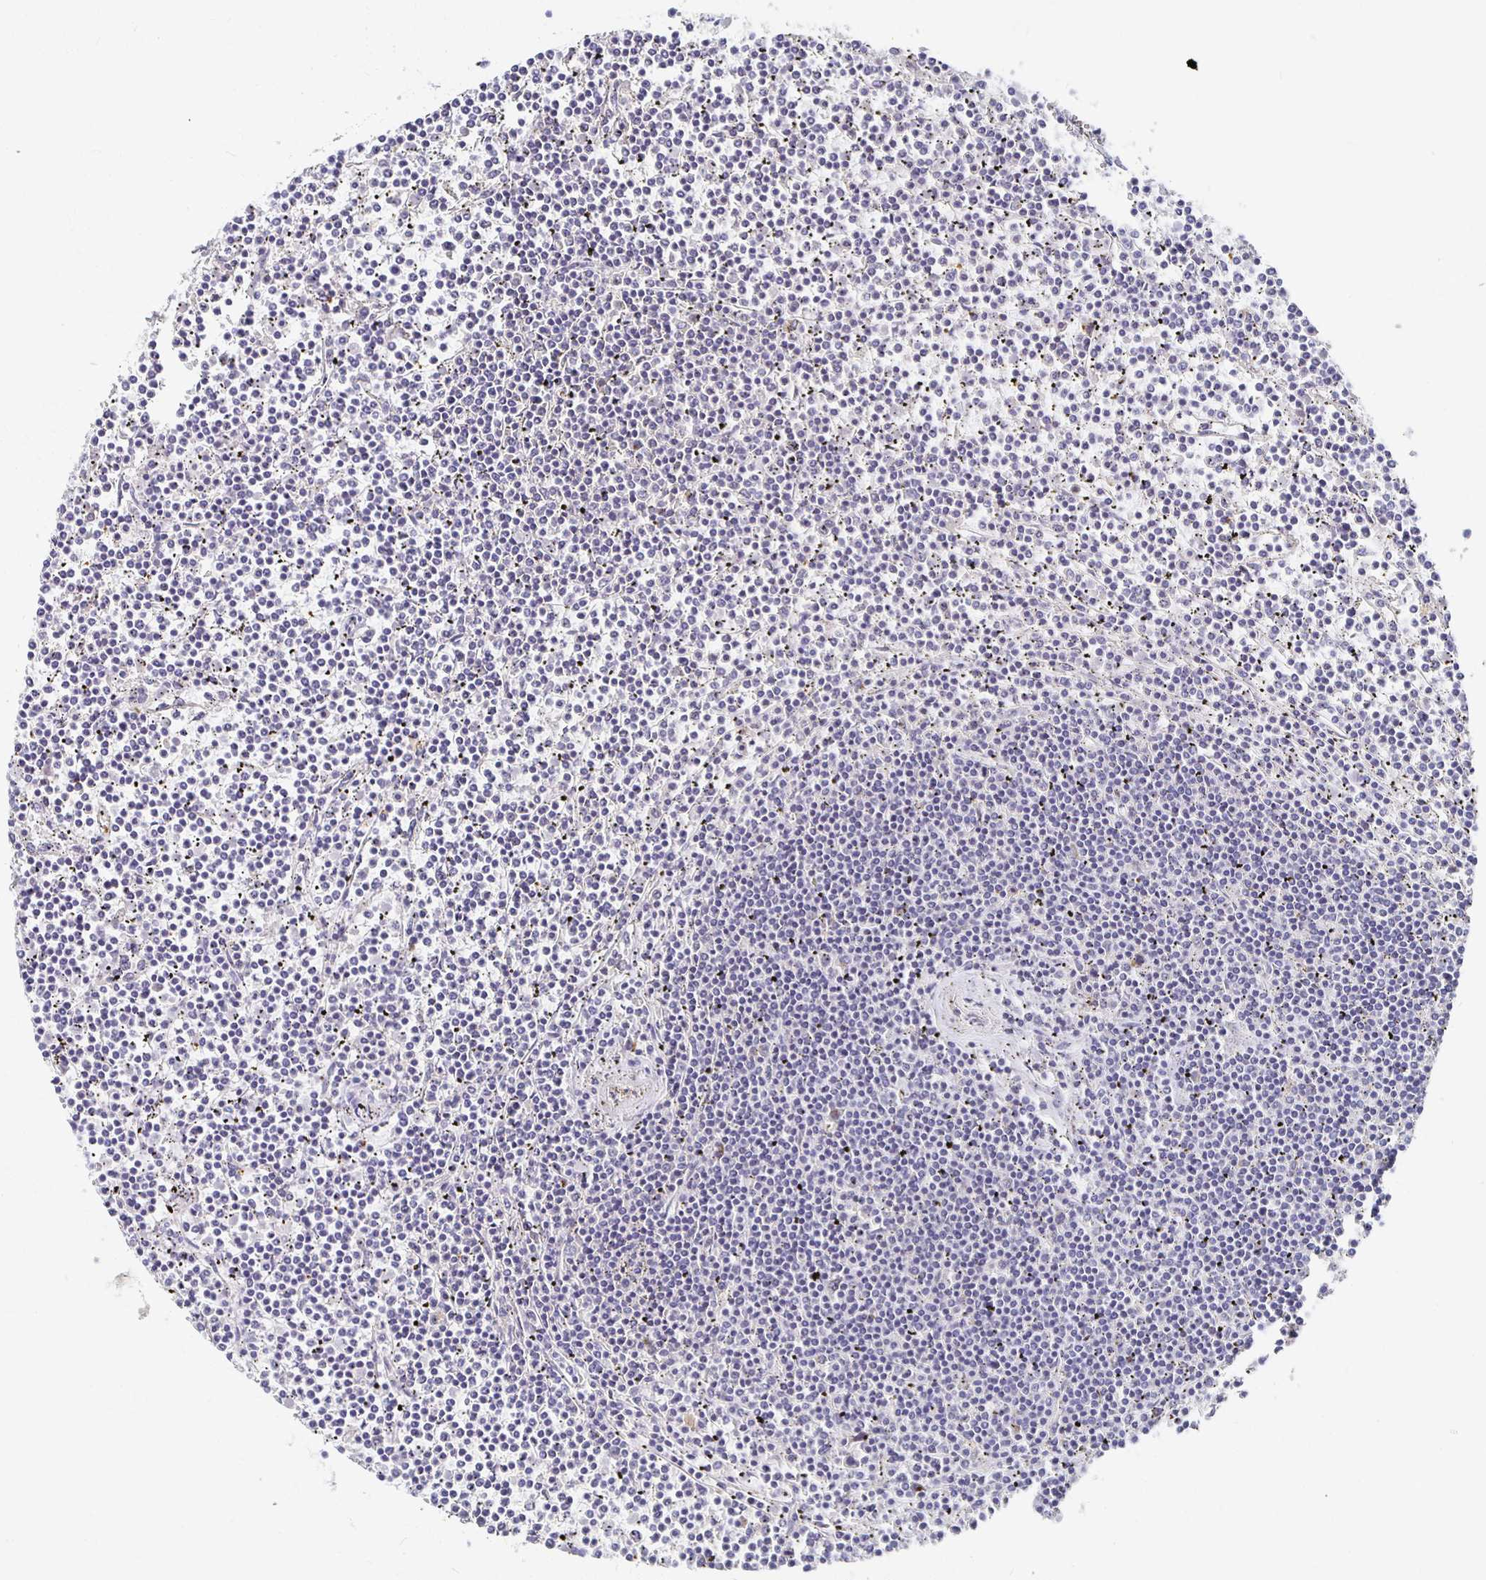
{"staining": {"intensity": "negative", "quantity": "none", "location": "none"}, "tissue": "lymphoma", "cell_type": "Tumor cells", "image_type": "cancer", "snomed": [{"axis": "morphology", "description": "Malignant lymphoma, non-Hodgkin's type, Low grade"}, {"axis": "topography", "description": "Spleen"}], "caption": "This is a micrograph of immunohistochemistry (IHC) staining of lymphoma, which shows no expression in tumor cells.", "gene": "FKRP", "patient": {"sex": "female", "age": 19}}